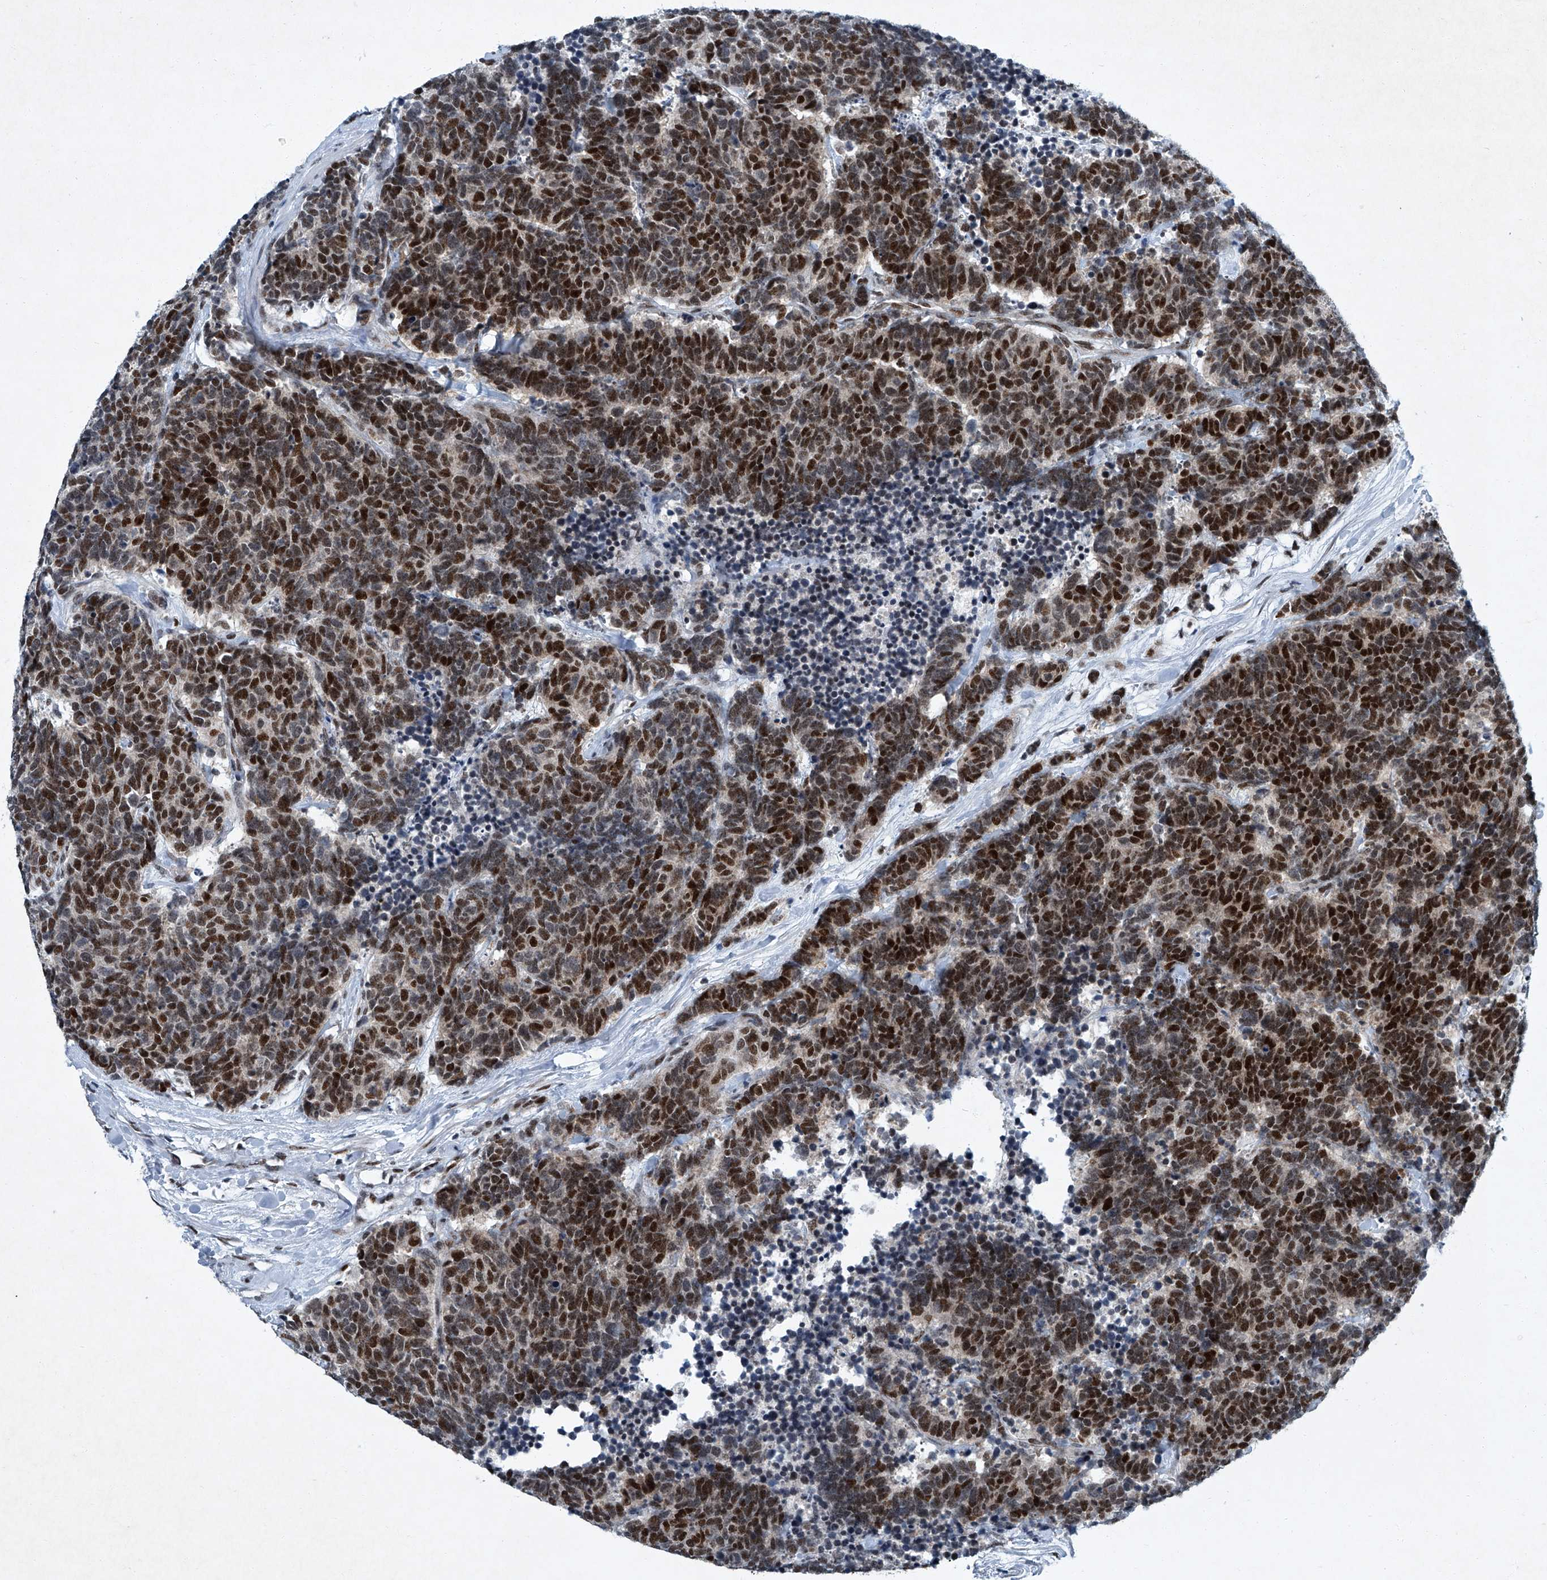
{"staining": {"intensity": "strong", "quantity": ">75%", "location": "nuclear"}, "tissue": "carcinoid", "cell_type": "Tumor cells", "image_type": "cancer", "snomed": [{"axis": "morphology", "description": "Carcinoma, NOS"}, {"axis": "morphology", "description": "Carcinoid, malignant, NOS"}, {"axis": "topography", "description": "Urinary bladder"}], "caption": "Carcinoma was stained to show a protein in brown. There is high levels of strong nuclear expression in about >75% of tumor cells.", "gene": "TFDP1", "patient": {"sex": "male", "age": 57}}